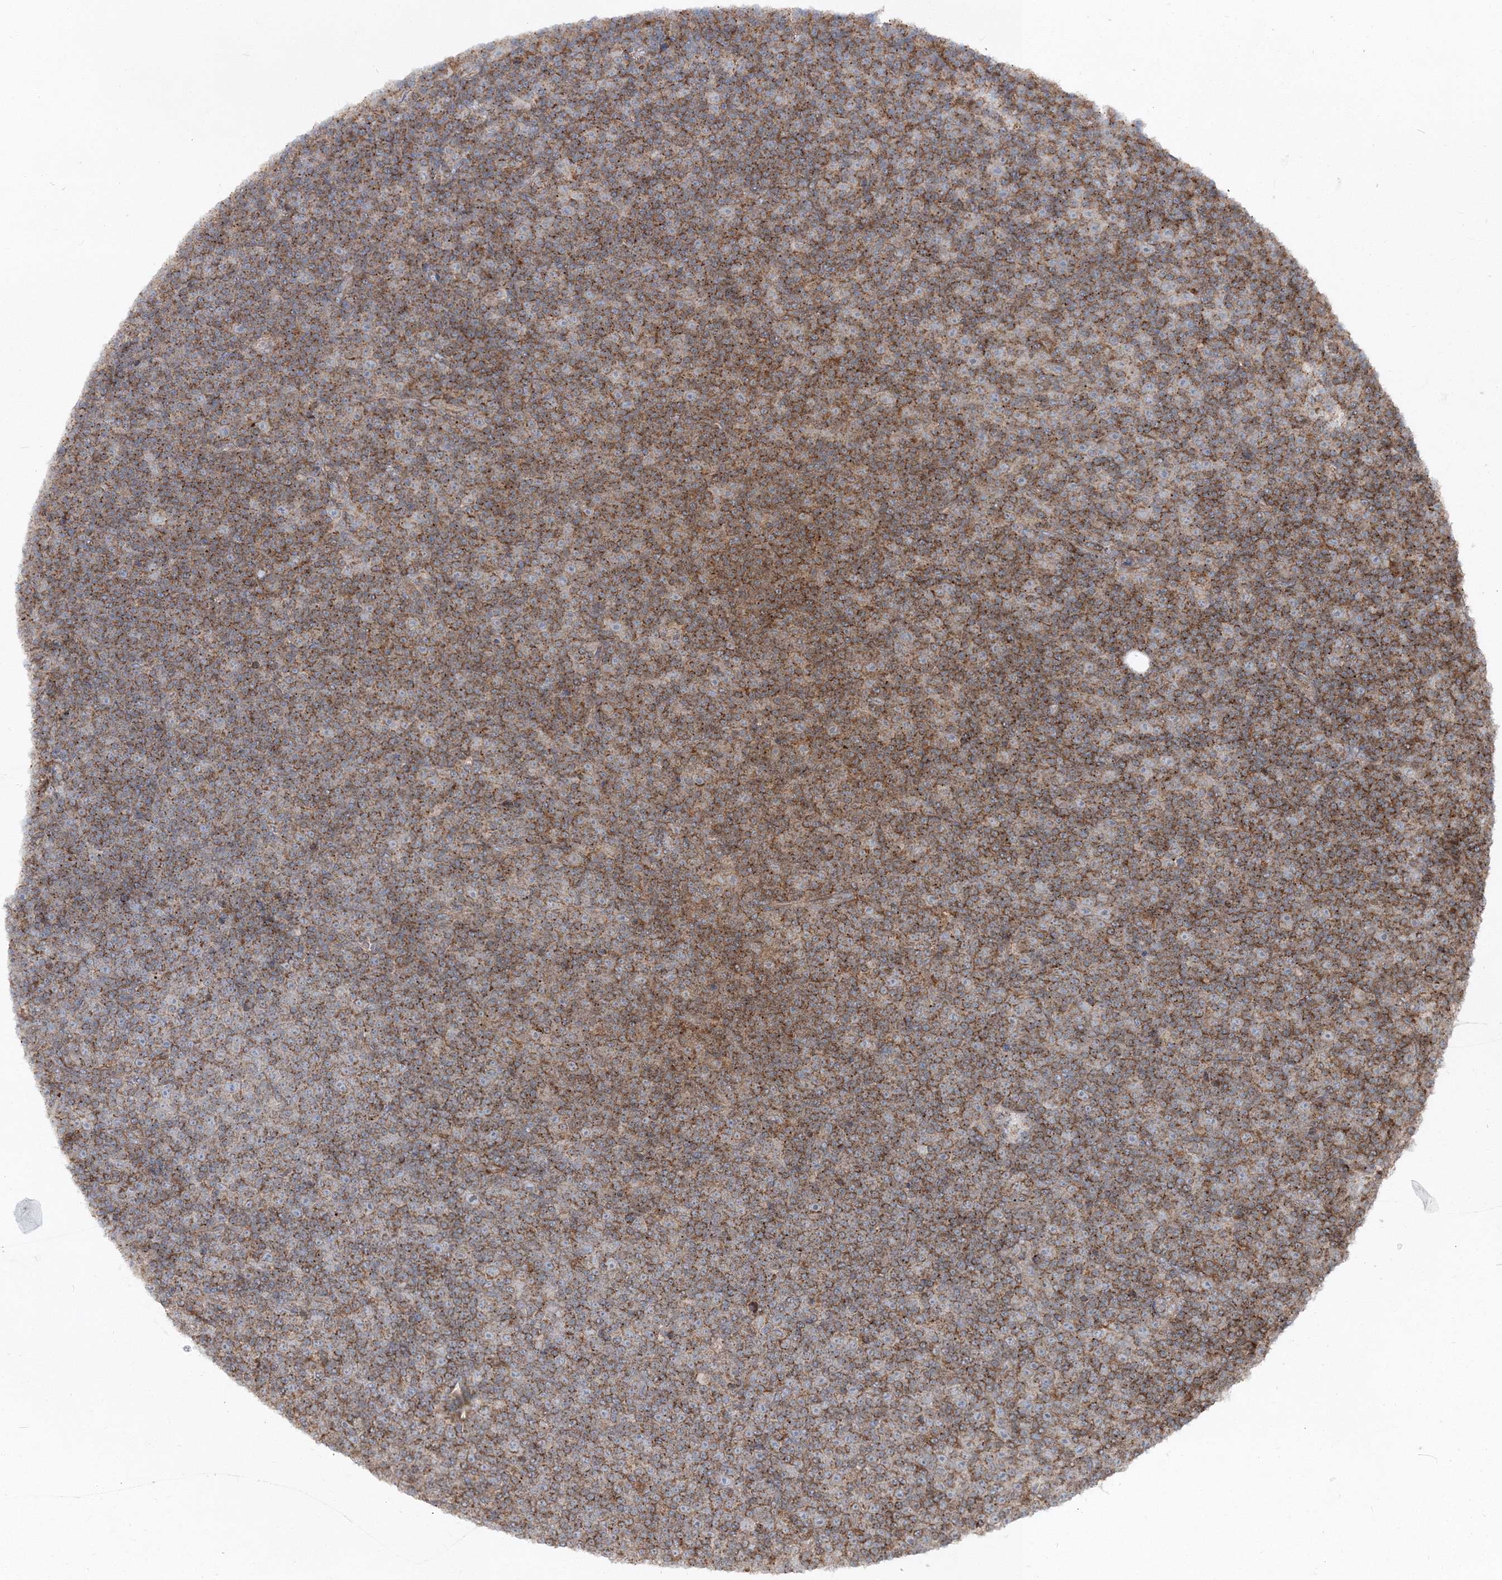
{"staining": {"intensity": "moderate", "quantity": "25%-75%", "location": "cytoplasmic/membranous"}, "tissue": "lymphoma", "cell_type": "Tumor cells", "image_type": "cancer", "snomed": [{"axis": "morphology", "description": "Malignant lymphoma, non-Hodgkin's type, Low grade"}, {"axis": "topography", "description": "Lymph node"}], "caption": "DAB (3,3'-diaminobenzidine) immunohistochemical staining of low-grade malignant lymphoma, non-Hodgkin's type exhibits moderate cytoplasmic/membranous protein staining in approximately 25%-75% of tumor cells.", "gene": "PCBD2", "patient": {"sex": "female", "age": 67}}